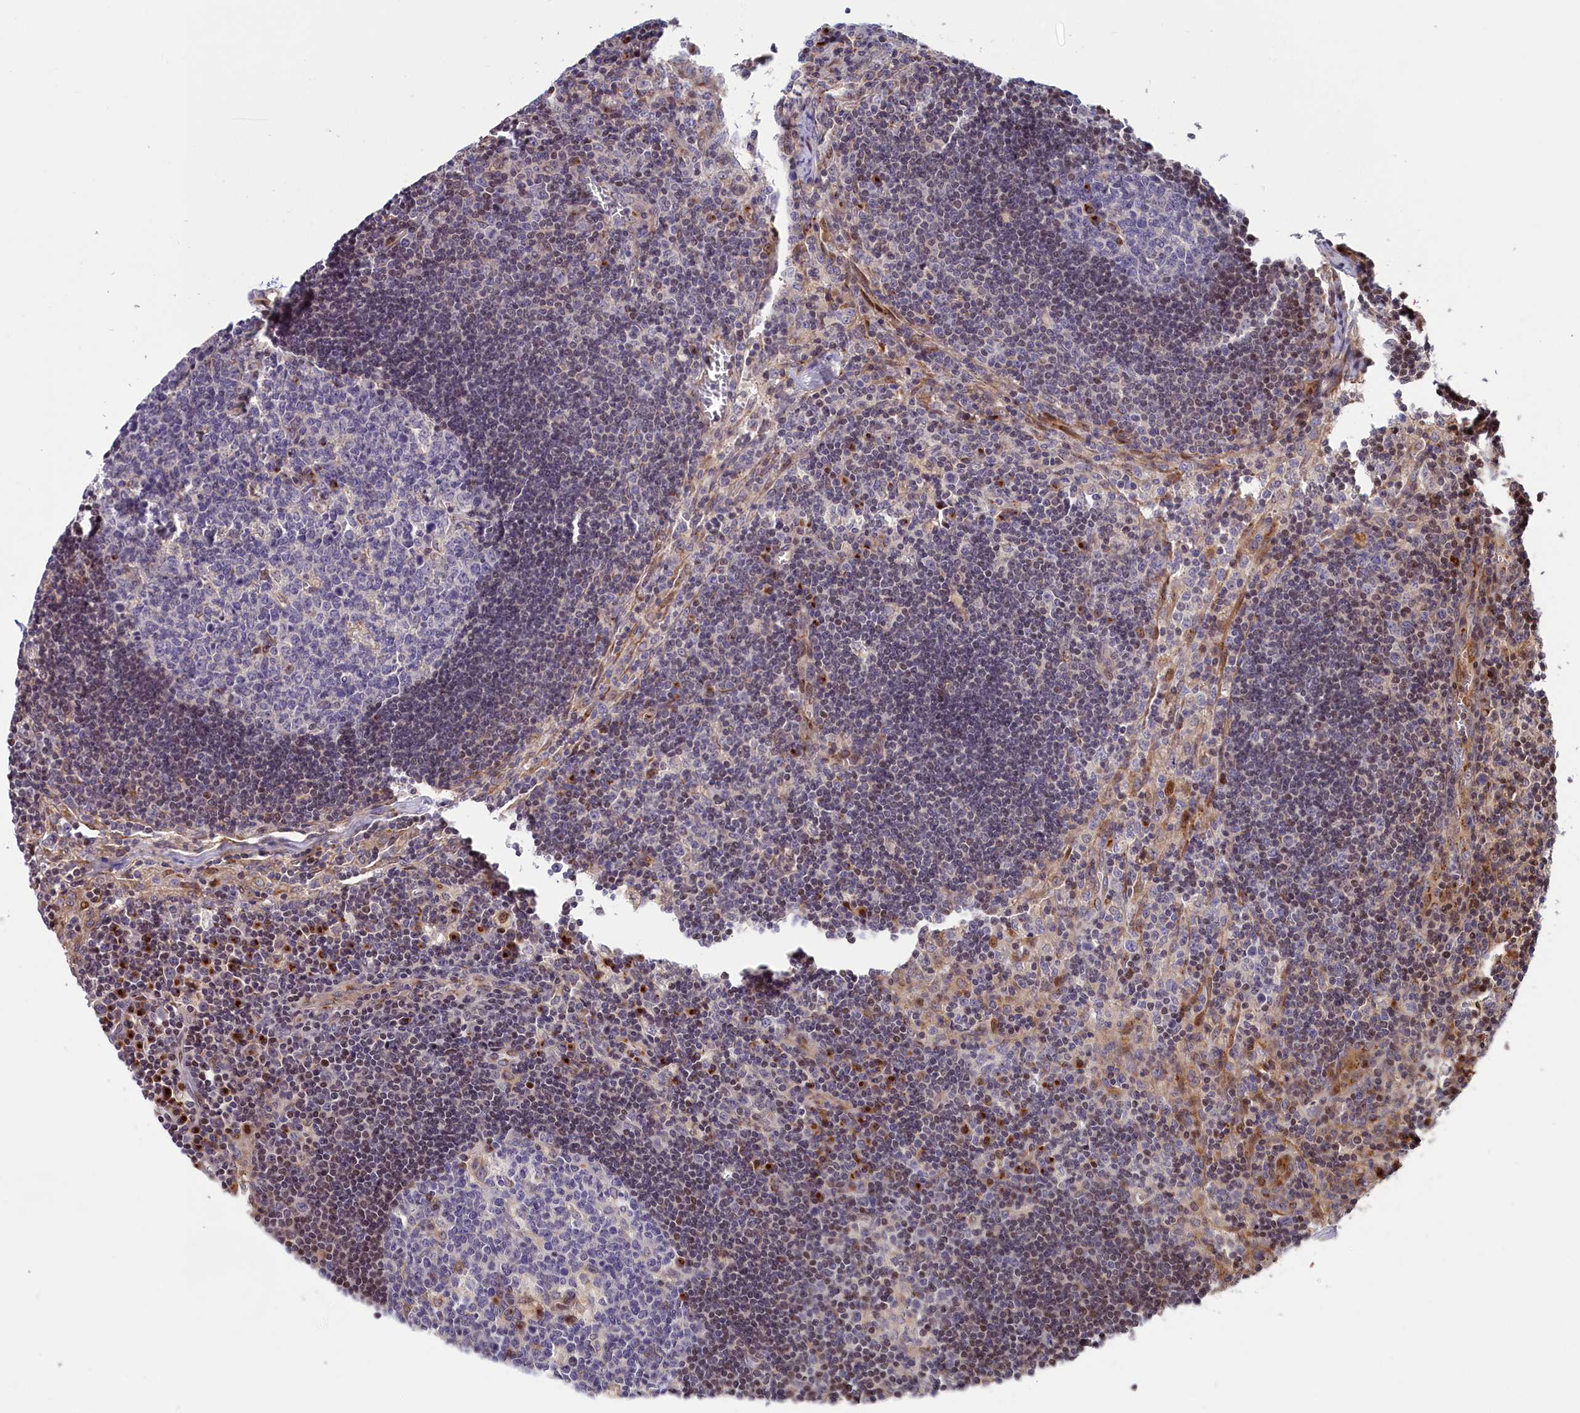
{"staining": {"intensity": "weak", "quantity": "<25%", "location": "nuclear"}, "tissue": "lymph node", "cell_type": "Germinal center cells", "image_type": "normal", "snomed": [{"axis": "morphology", "description": "Normal tissue, NOS"}, {"axis": "topography", "description": "Lymph node"}], "caption": "This micrograph is of unremarkable lymph node stained with IHC to label a protein in brown with the nuclei are counter-stained blue. There is no positivity in germinal center cells.", "gene": "CHST12", "patient": {"sex": "male", "age": 58}}